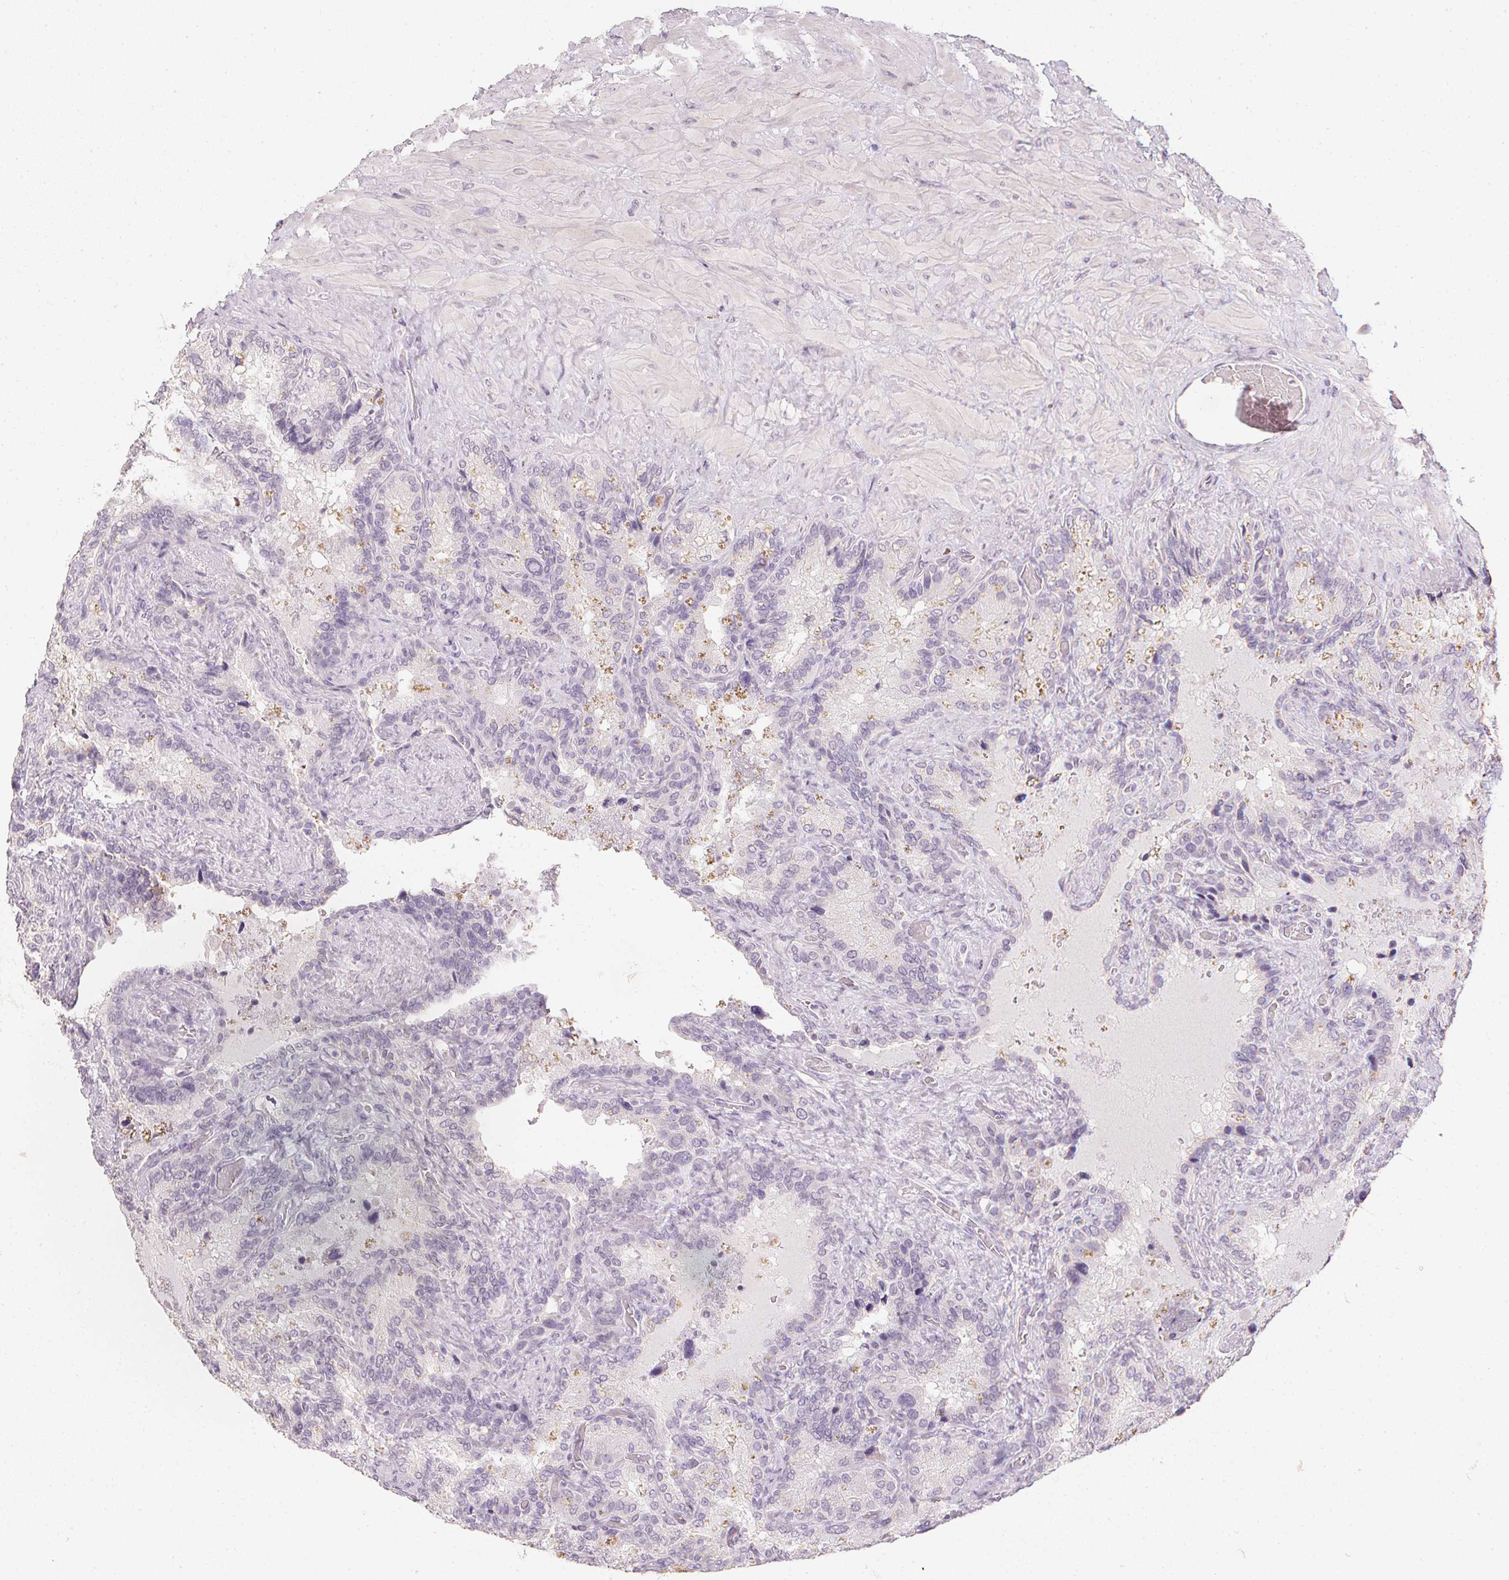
{"staining": {"intensity": "negative", "quantity": "none", "location": "none"}, "tissue": "seminal vesicle", "cell_type": "Glandular cells", "image_type": "normal", "snomed": [{"axis": "morphology", "description": "Normal tissue, NOS"}, {"axis": "topography", "description": "Seminal veicle"}], "caption": "This is a micrograph of immunohistochemistry (IHC) staining of unremarkable seminal vesicle, which shows no positivity in glandular cells. (DAB immunohistochemistry visualized using brightfield microscopy, high magnification).", "gene": "PPY", "patient": {"sex": "male", "age": 60}}